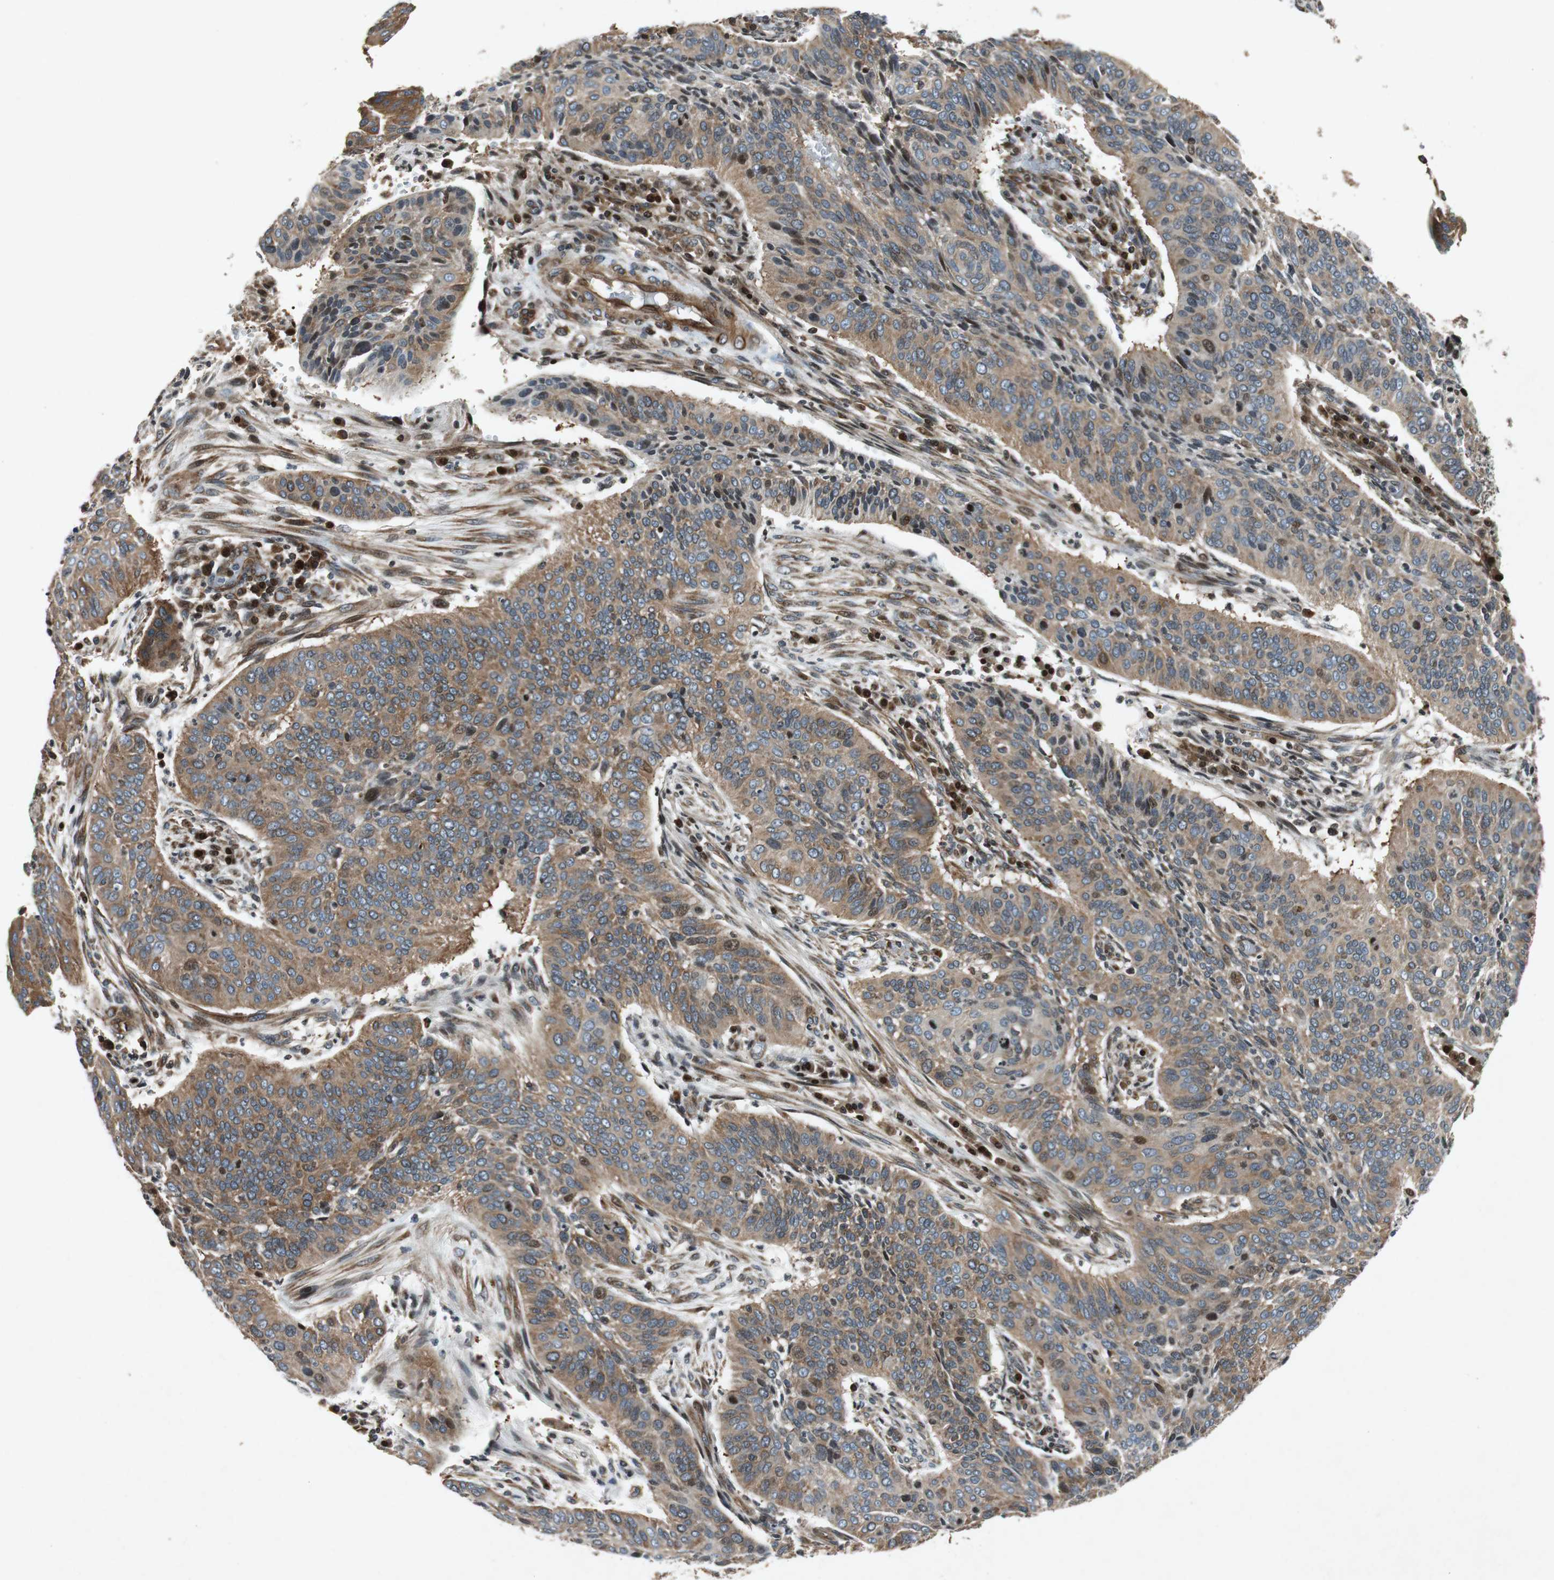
{"staining": {"intensity": "moderate", "quantity": ">75%", "location": "cytoplasmic/membranous"}, "tissue": "cervical cancer", "cell_type": "Tumor cells", "image_type": "cancer", "snomed": [{"axis": "morphology", "description": "Squamous cell carcinoma, NOS"}, {"axis": "topography", "description": "Cervix"}], "caption": "The image reveals immunohistochemical staining of cervical squamous cell carcinoma. There is moderate cytoplasmic/membranous expression is seen in approximately >75% of tumor cells.", "gene": "TUBA4A", "patient": {"sex": "female", "age": 39}}